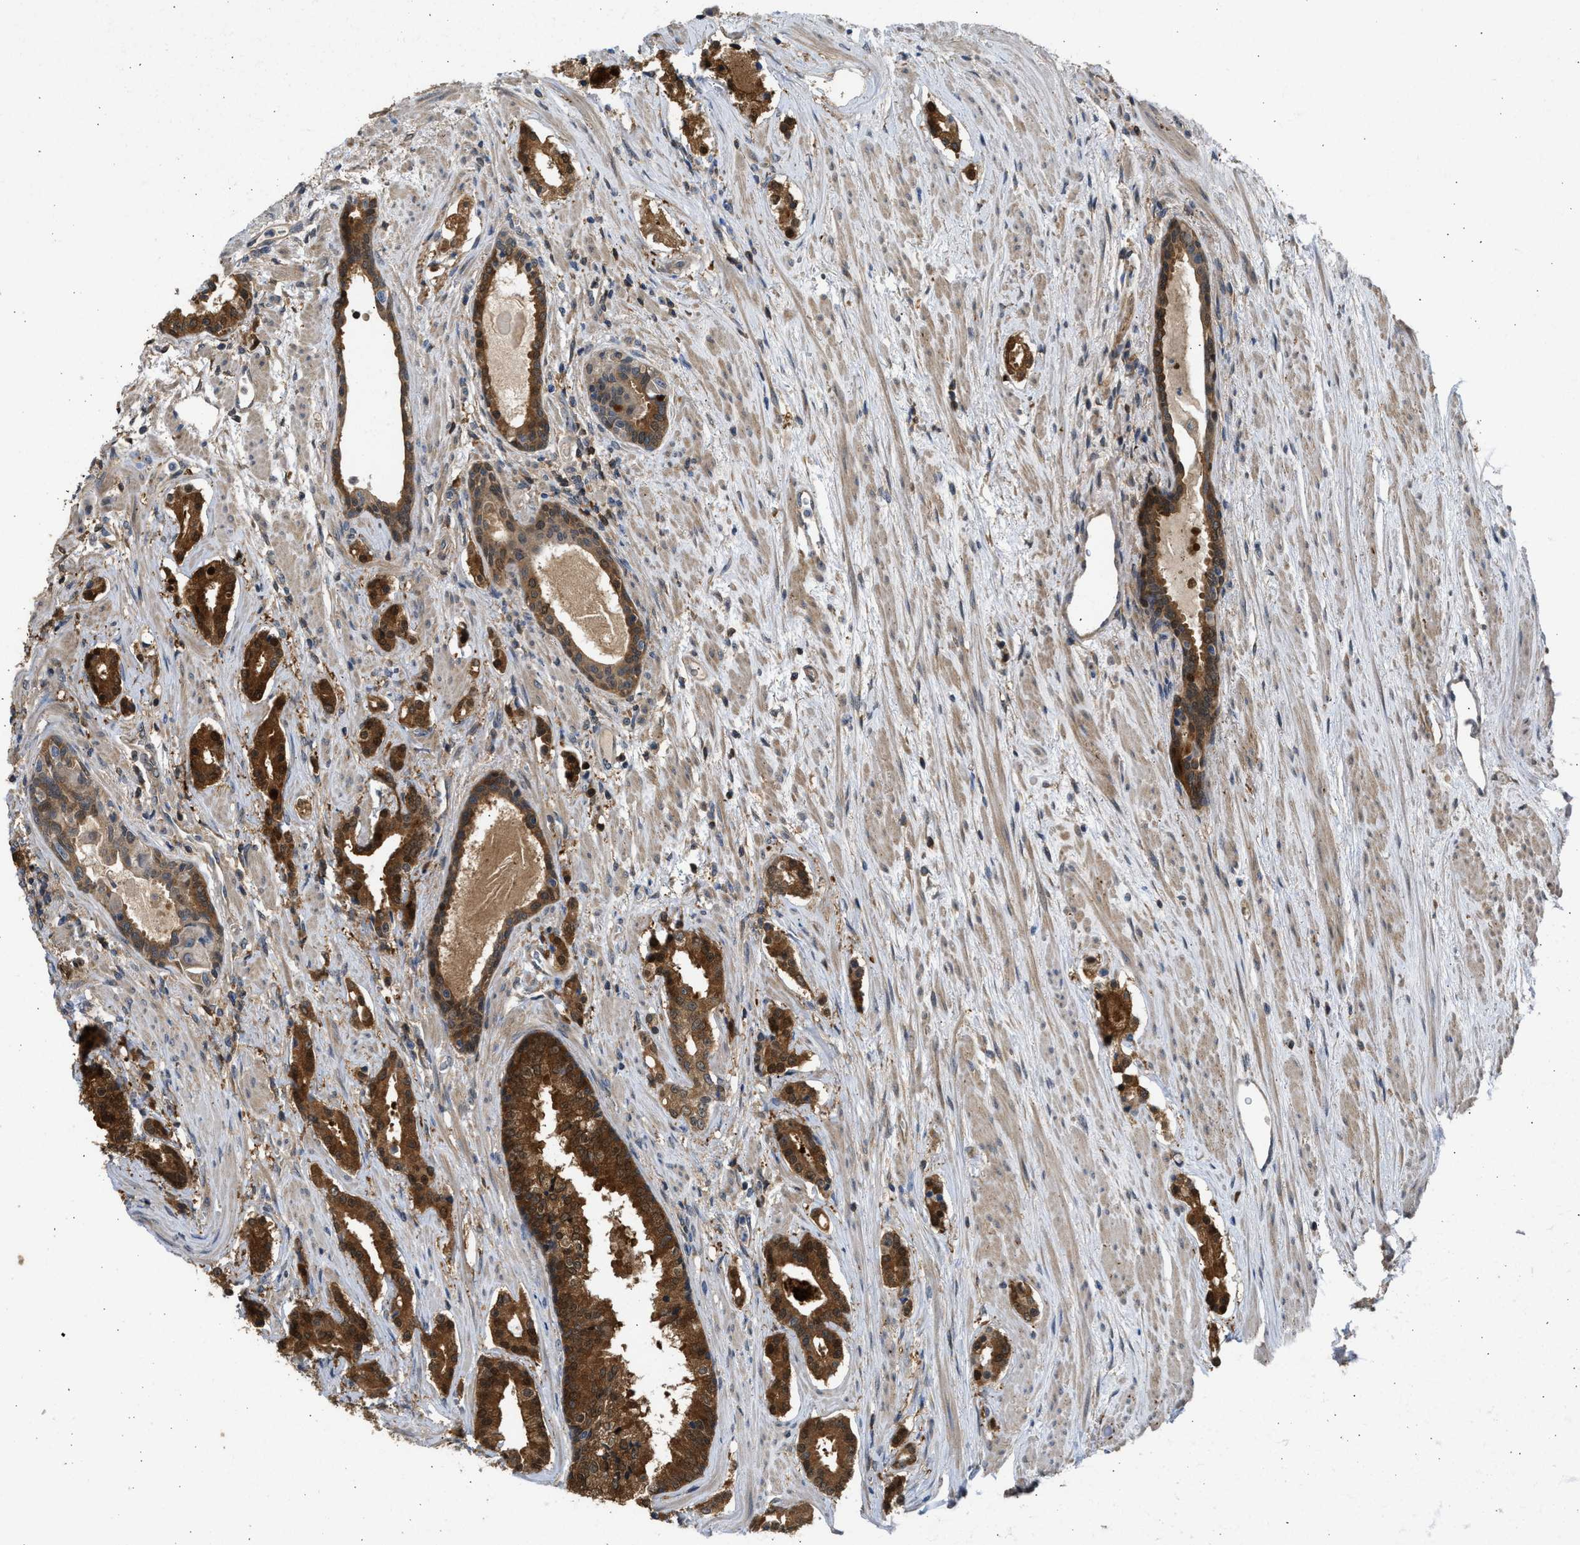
{"staining": {"intensity": "strong", "quantity": ">75%", "location": "cytoplasmic/membranous,nuclear"}, "tissue": "prostate cancer", "cell_type": "Tumor cells", "image_type": "cancer", "snomed": [{"axis": "morphology", "description": "Adenocarcinoma, High grade"}, {"axis": "topography", "description": "Prostate"}], "caption": "The immunohistochemical stain shows strong cytoplasmic/membranous and nuclear staining in tumor cells of prostate high-grade adenocarcinoma tissue.", "gene": "MAPK7", "patient": {"sex": "male", "age": 71}}